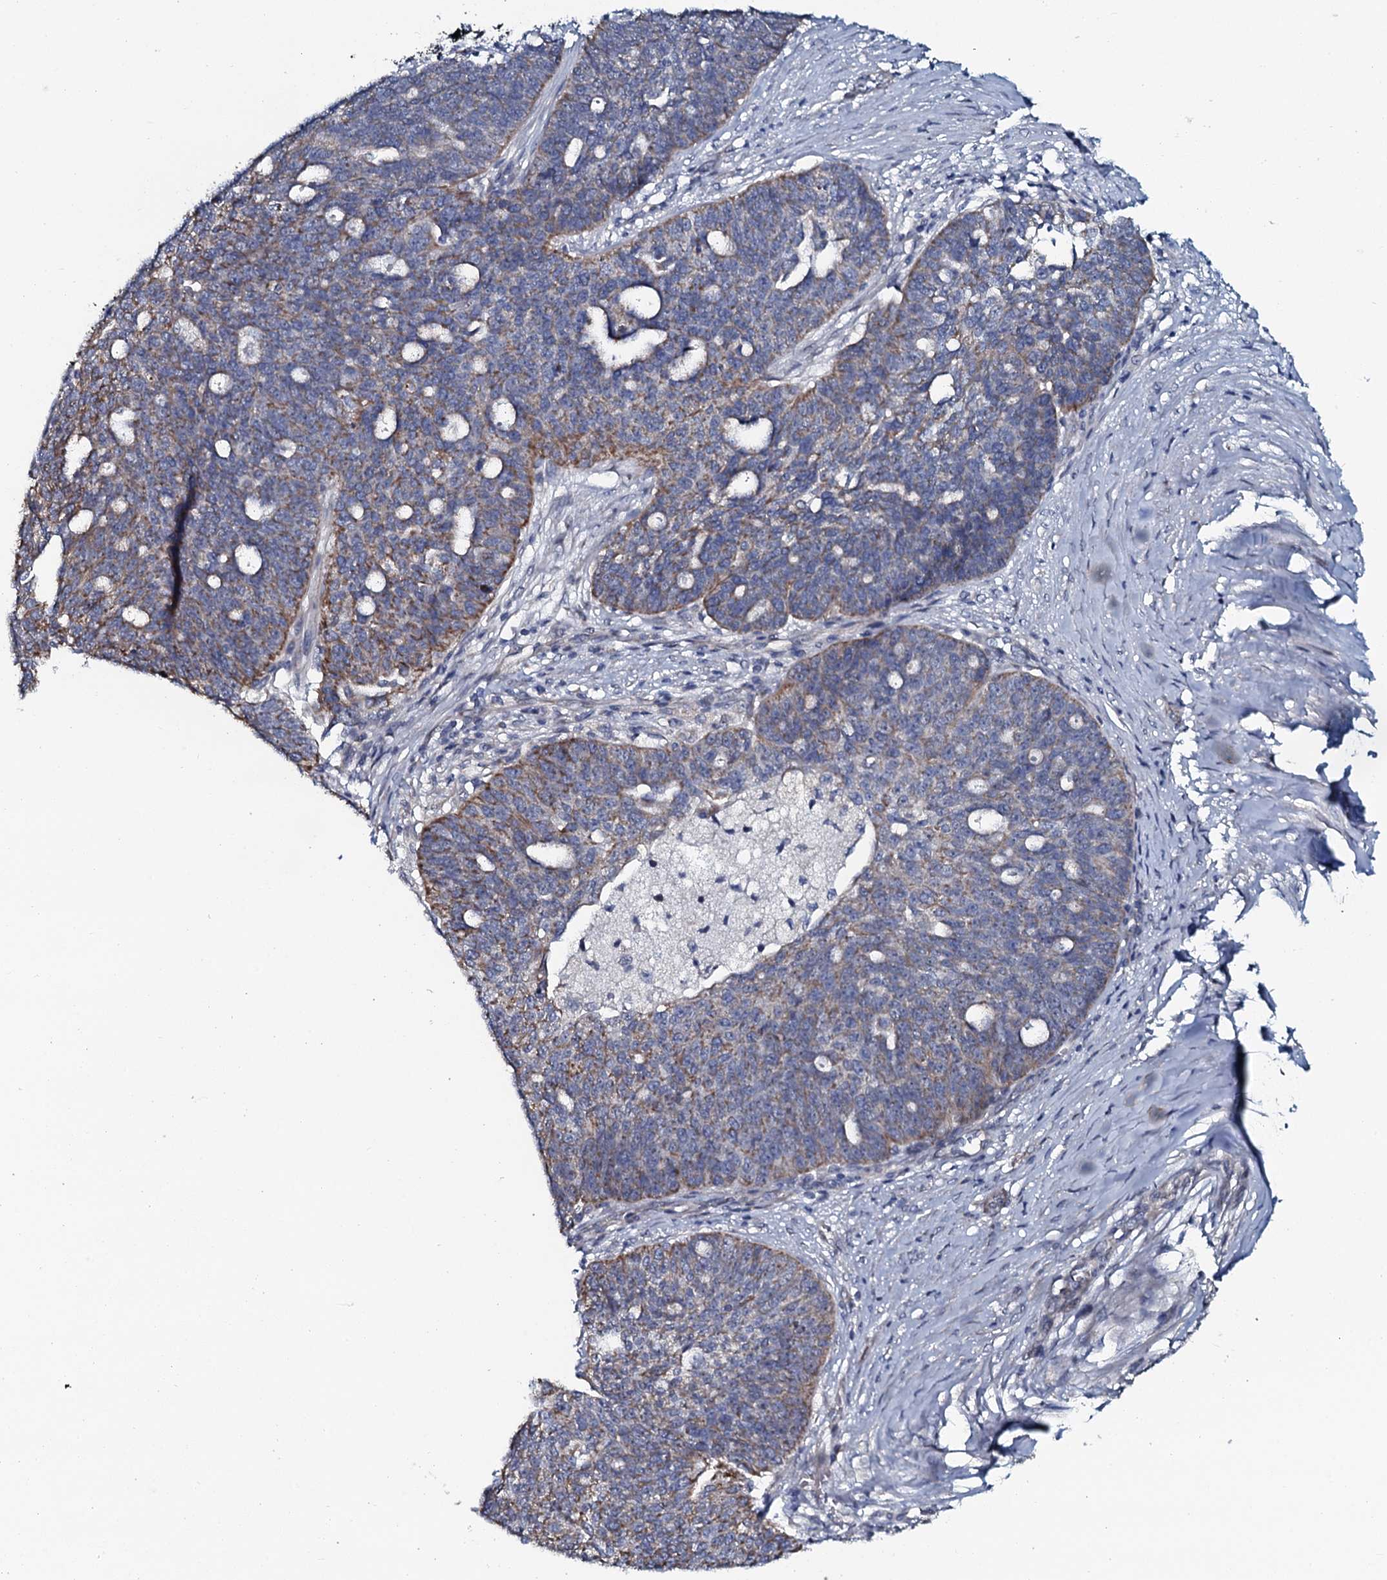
{"staining": {"intensity": "moderate", "quantity": "25%-75%", "location": "cytoplasmic/membranous"}, "tissue": "ovarian cancer", "cell_type": "Tumor cells", "image_type": "cancer", "snomed": [{"axis": "morphology", "description": "Cystadenocarcinoma, serous, NOS"}, {"axis": "topography", "description": "Ovary"}], "caption": "Ovarian cancer (serous cystadenocarcinoma) stained with DAB immunohistochemistry displays medium levels of moderate cytoplasmic/membranous expression in approximately 25%-75% of tumor cells.", "gene": "KCTD4", "patient": {"sex": "female", "age": 59}}